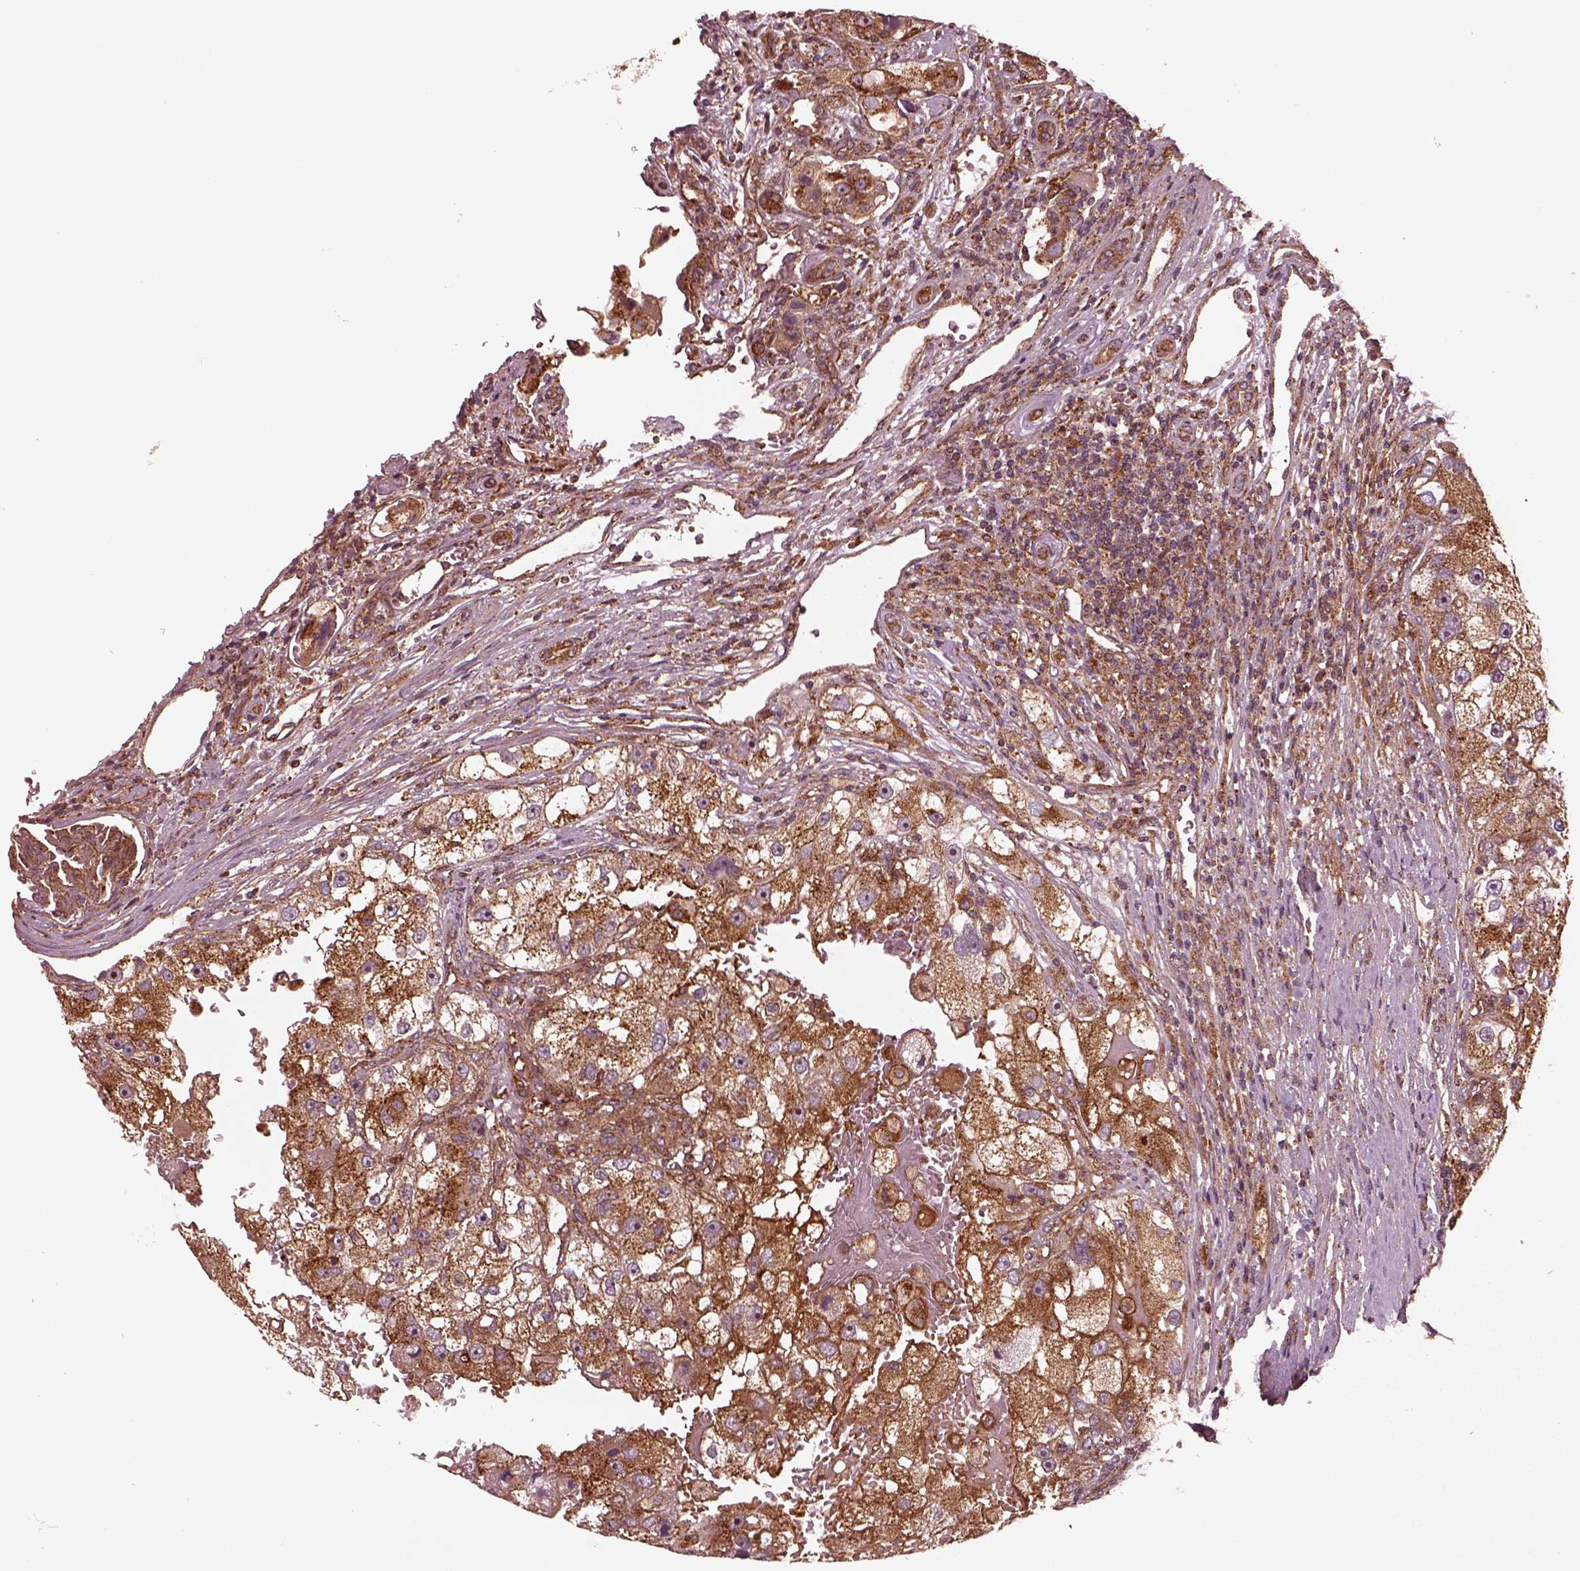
{"staining": {"intensity": "strong", "quantity": "<25%", "location": "cytoplasmic/membranous"}, "tissue": "renal cancer", "cell_type": "Tumor cells", "image_type": "cancer", "snomed": [{"axis": "morphology", "description": "Adenocarcinoma, NOS"}, {"axis": "topography", "description": "Kidney"}], "caption": "High-magnification brightfield microscopy of renal adenocarcinoma stained with DAB (3,3'-diaminobenzidine) (brown) and counterstained with hematoxylin (blue). tumor cells exhibit strong cytoplasmic/membranous positivity is appreciated in about<25% of cells. Using DAB (3,3'-diaminobenzidine) (brown) and hematoxylin (blue) stains, captured at high magnification using brightfield microscopy.", "gene": "WASHC2A", "patient": {"sex": "male", "age": 63}}